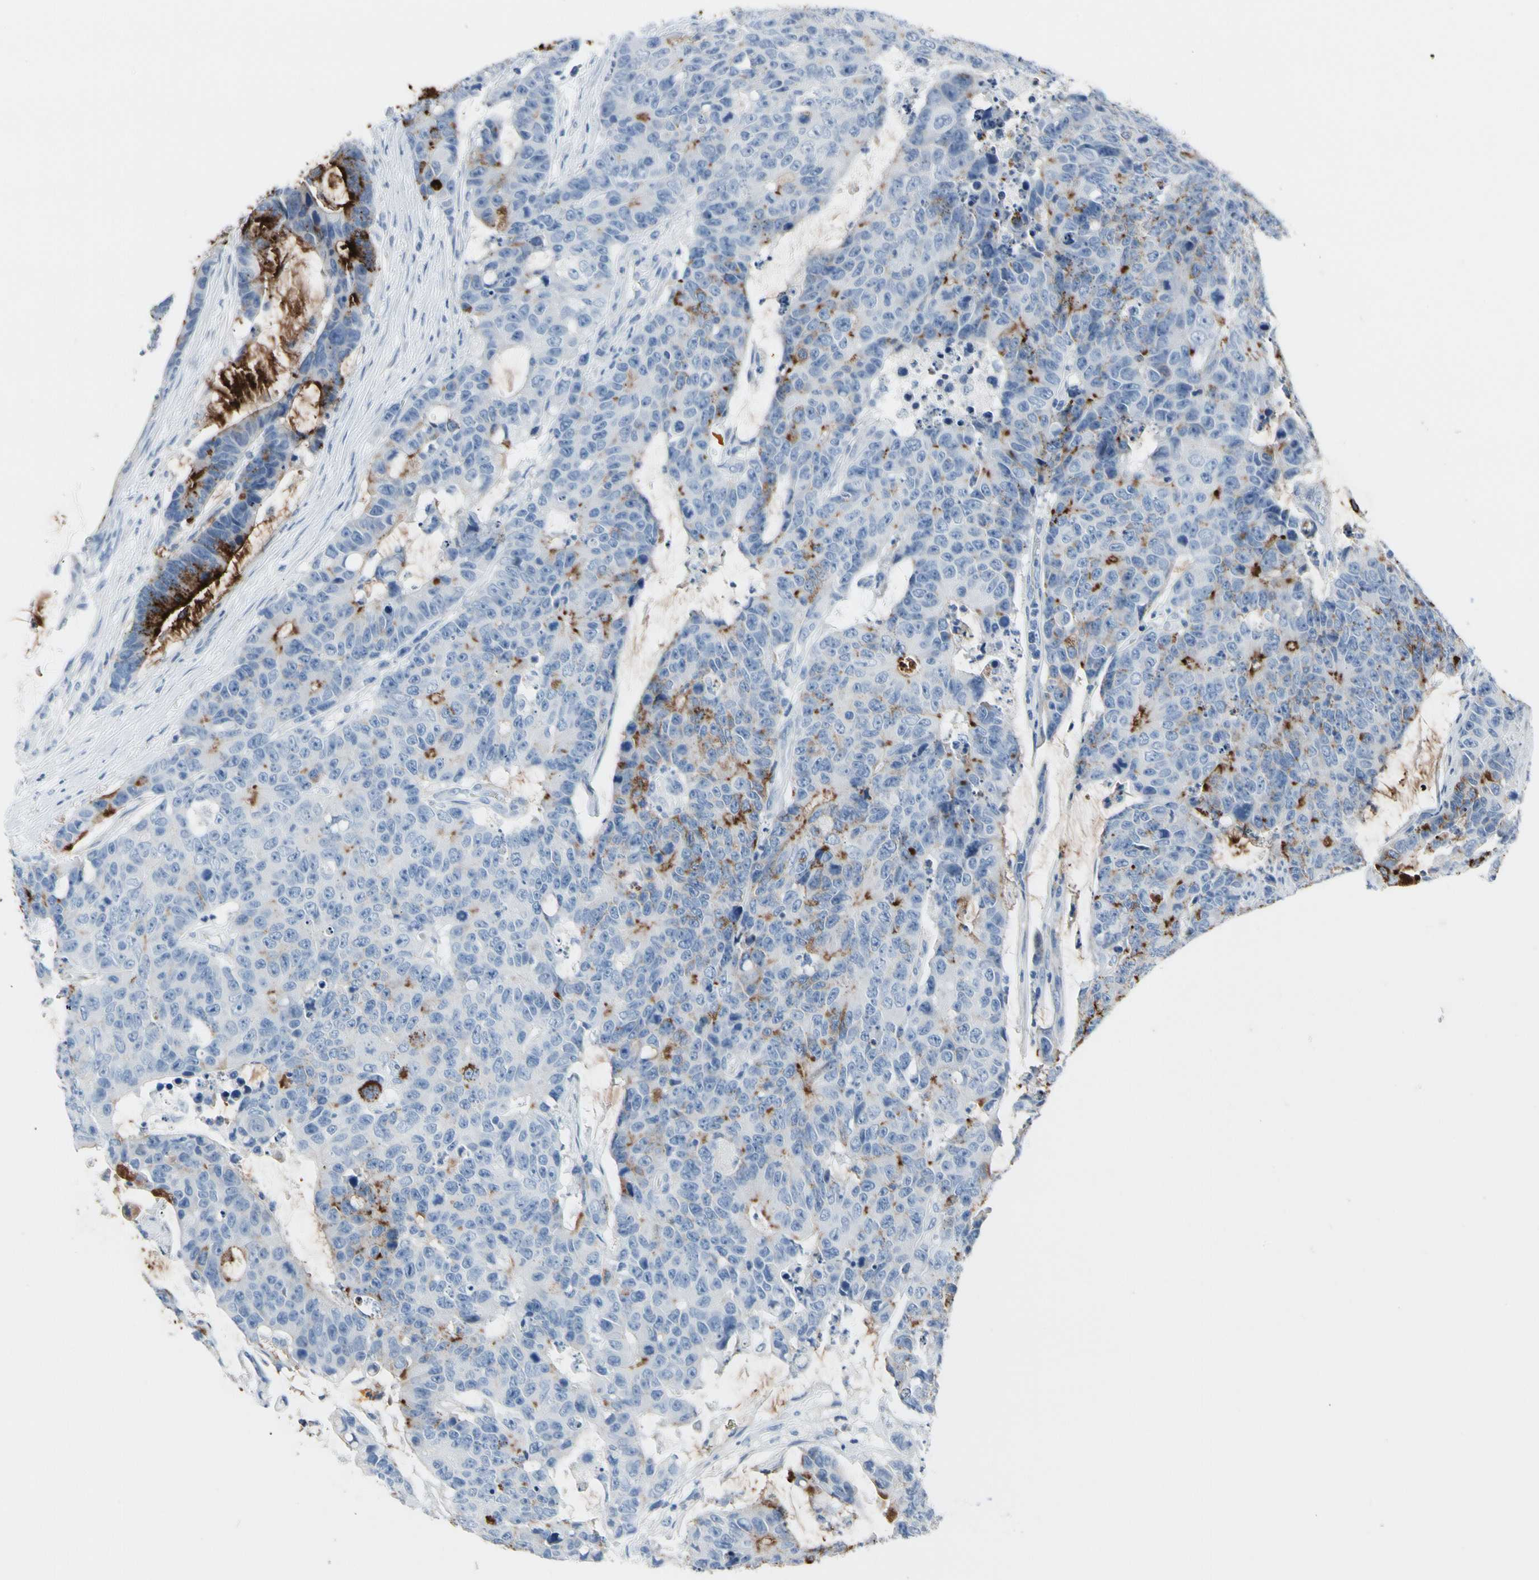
{"staining": {"intensity": "moderate", "quantity": "<25%", "location": "cytoplasmic/membranous"}, "tissue": "colorectal cancer", "cell_type": "Tumor cells", "image_type": "cancer", "snomed": [{"axis": "morphology", "description": "Adenocarcinoma, NOS"}, {"axis": "topography", "description": "Colon"}], "caption": "Immunohistochemistry (IHC) (DAB (3,3'-diaminobenzidine)) staining of colorectal cancer displays moderate cytoplasmic/membranous protein expression in approximately <25% of tumor cells.", "gene": "MUC5B", "patient": {"sex": "female", "age": 86}}